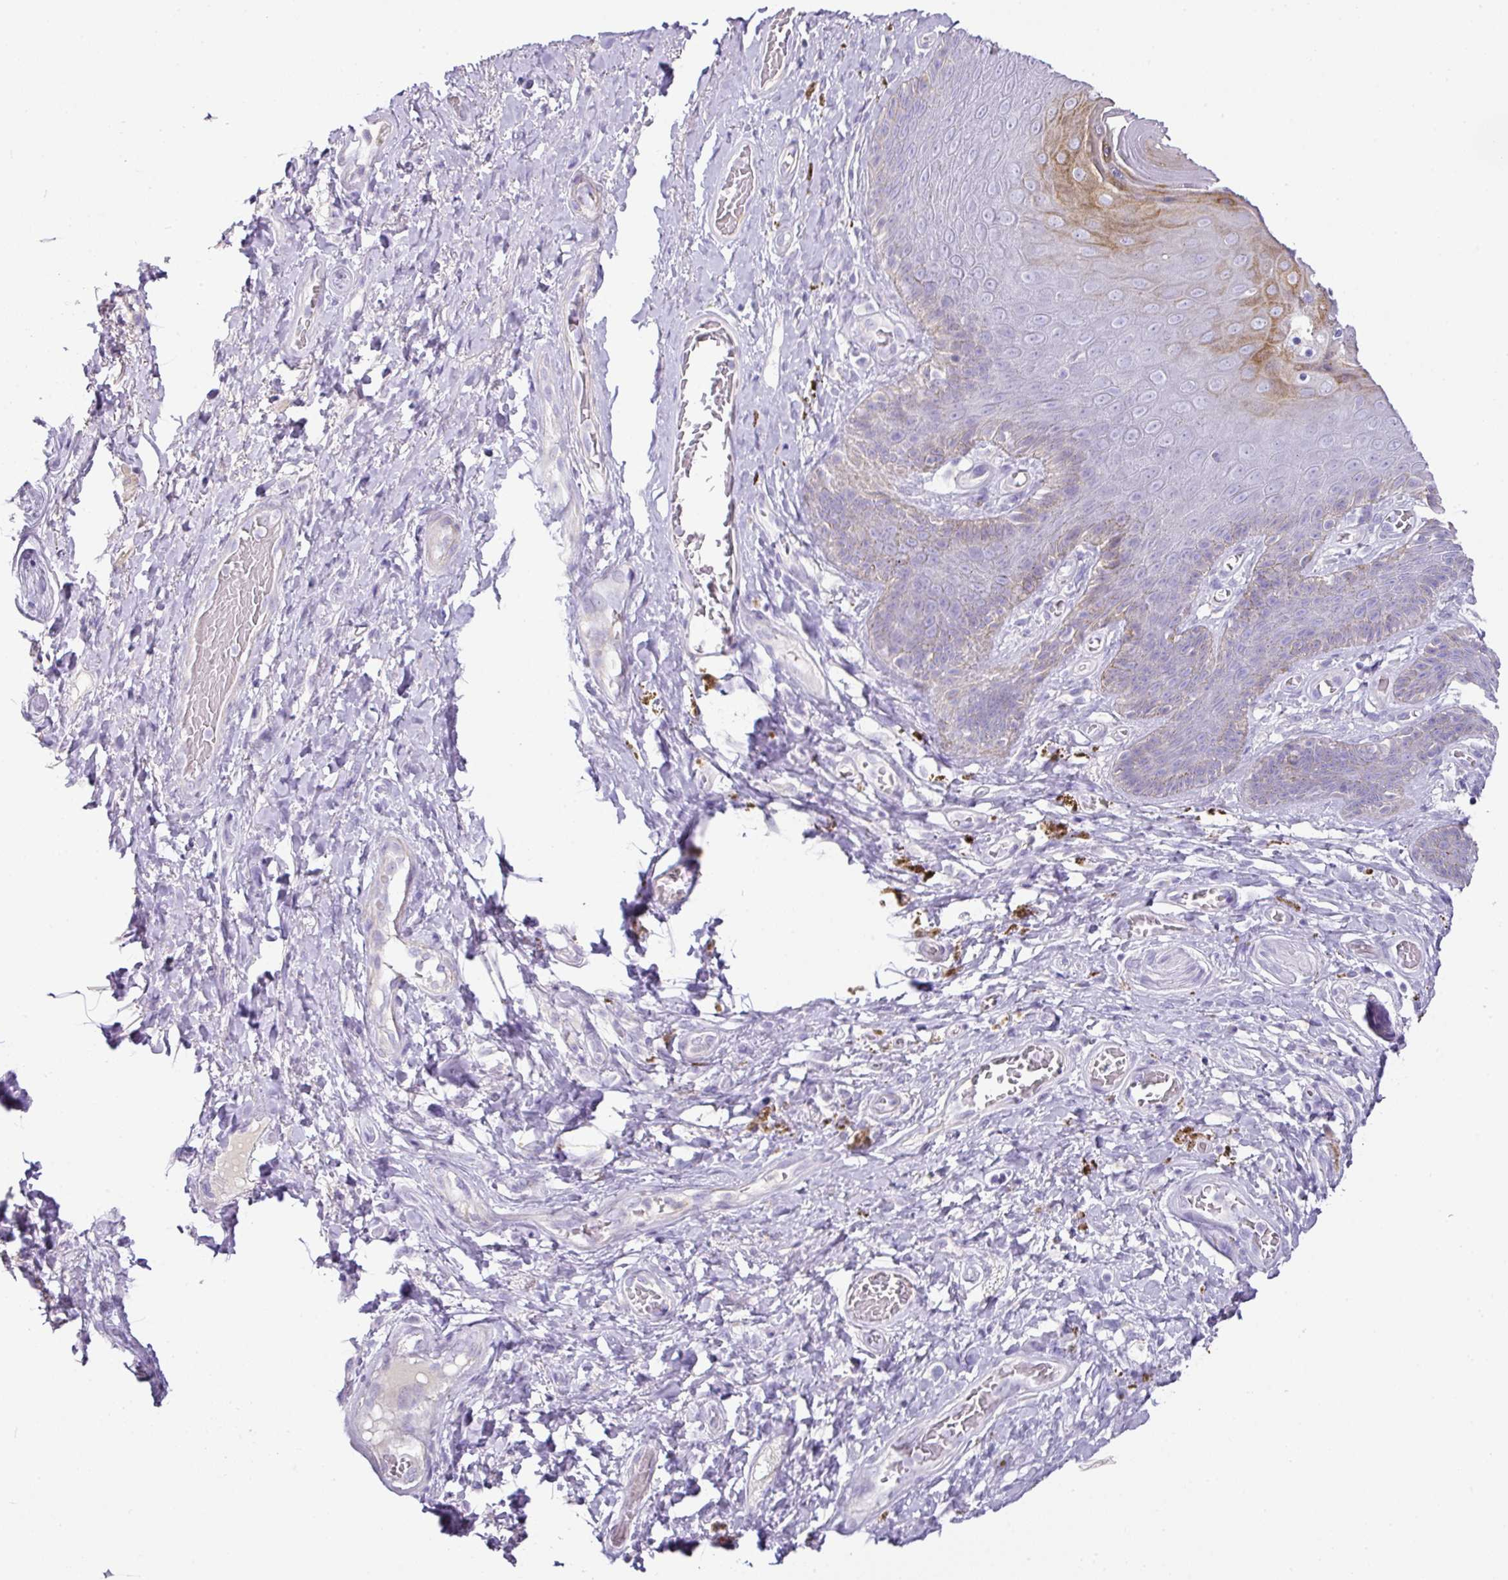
{"staining": {"intensity": "strong", "quantity": "<25%", "location": "cytoplasmic/membranous"}, "tissue": "skin", "cell_type": "Epidermal cells", "image_type": "normal", "snomed": [{"axis": "morphology", "description": "Normal tissue, NOS"}, {"axis": "topography", "description": "Anal"}, {"axis": "topography", "description": "Peripheral nerve tissue"}], "caption": "A histopathology image showing strong cytoplasmic/membranous positivity in about <25% of epidermal cells in unremarkable skin, as visualized by brown immunohistochemical staining.", "gene": "TARM1", "patient": {"sex": "male", "age": 53}}